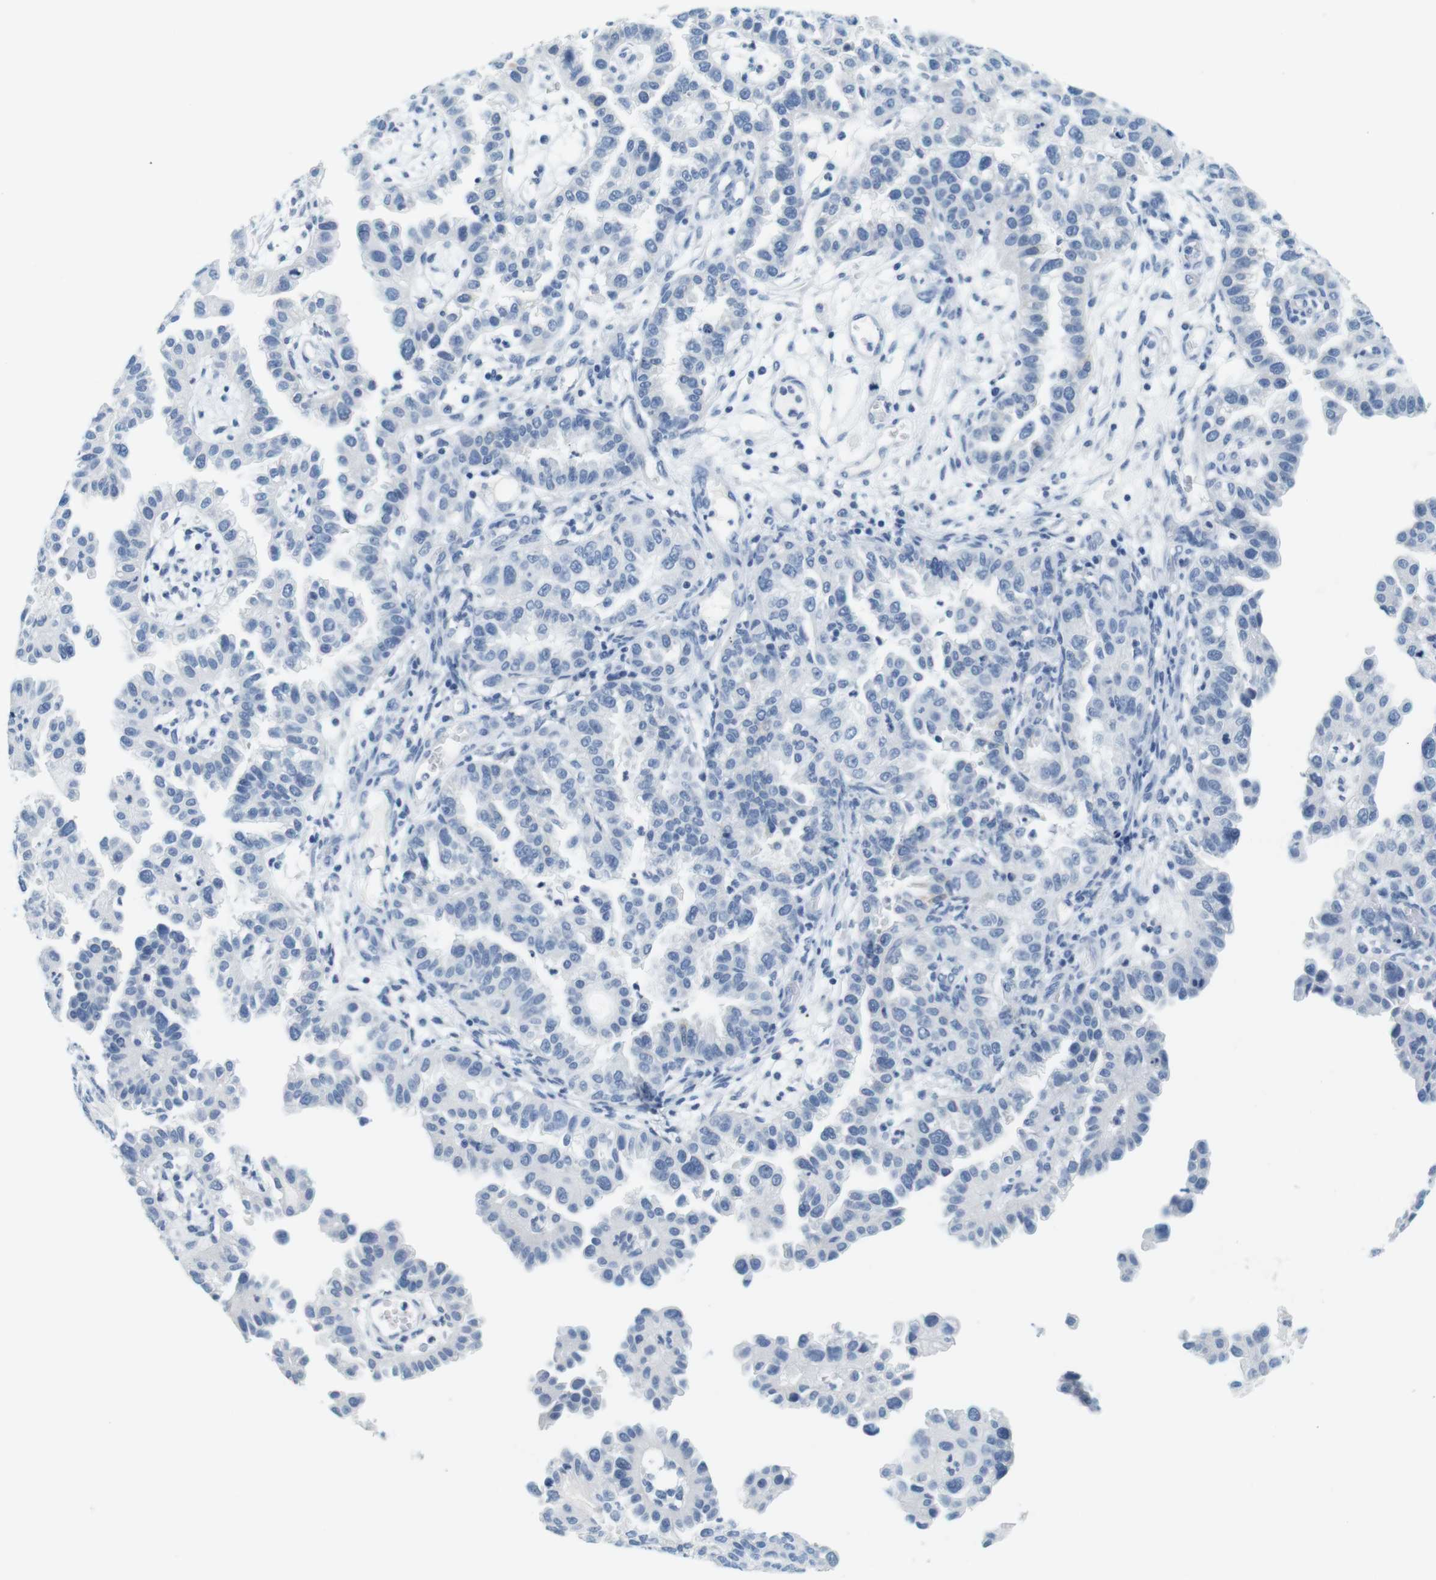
{"staining": {"intensity": "negative", "quantity": "none", "location": "none"}, "tissue": "endometrial cancer", "cell_type": "Tumor cells", "image_type": "cancer", "snomed": [{"axis": "morphology", "description": "Adenocarcinoma, NOS"}, {"axis": "topography", "description": "Endometrium"}], "caption": "Endometrial cancer (adenocarcinoma) was stained to show a protein in brown. There is no significant expression in tumor cells.", "gene": "CYP2C9", "patient": {"sex": "female", "age": 85}}